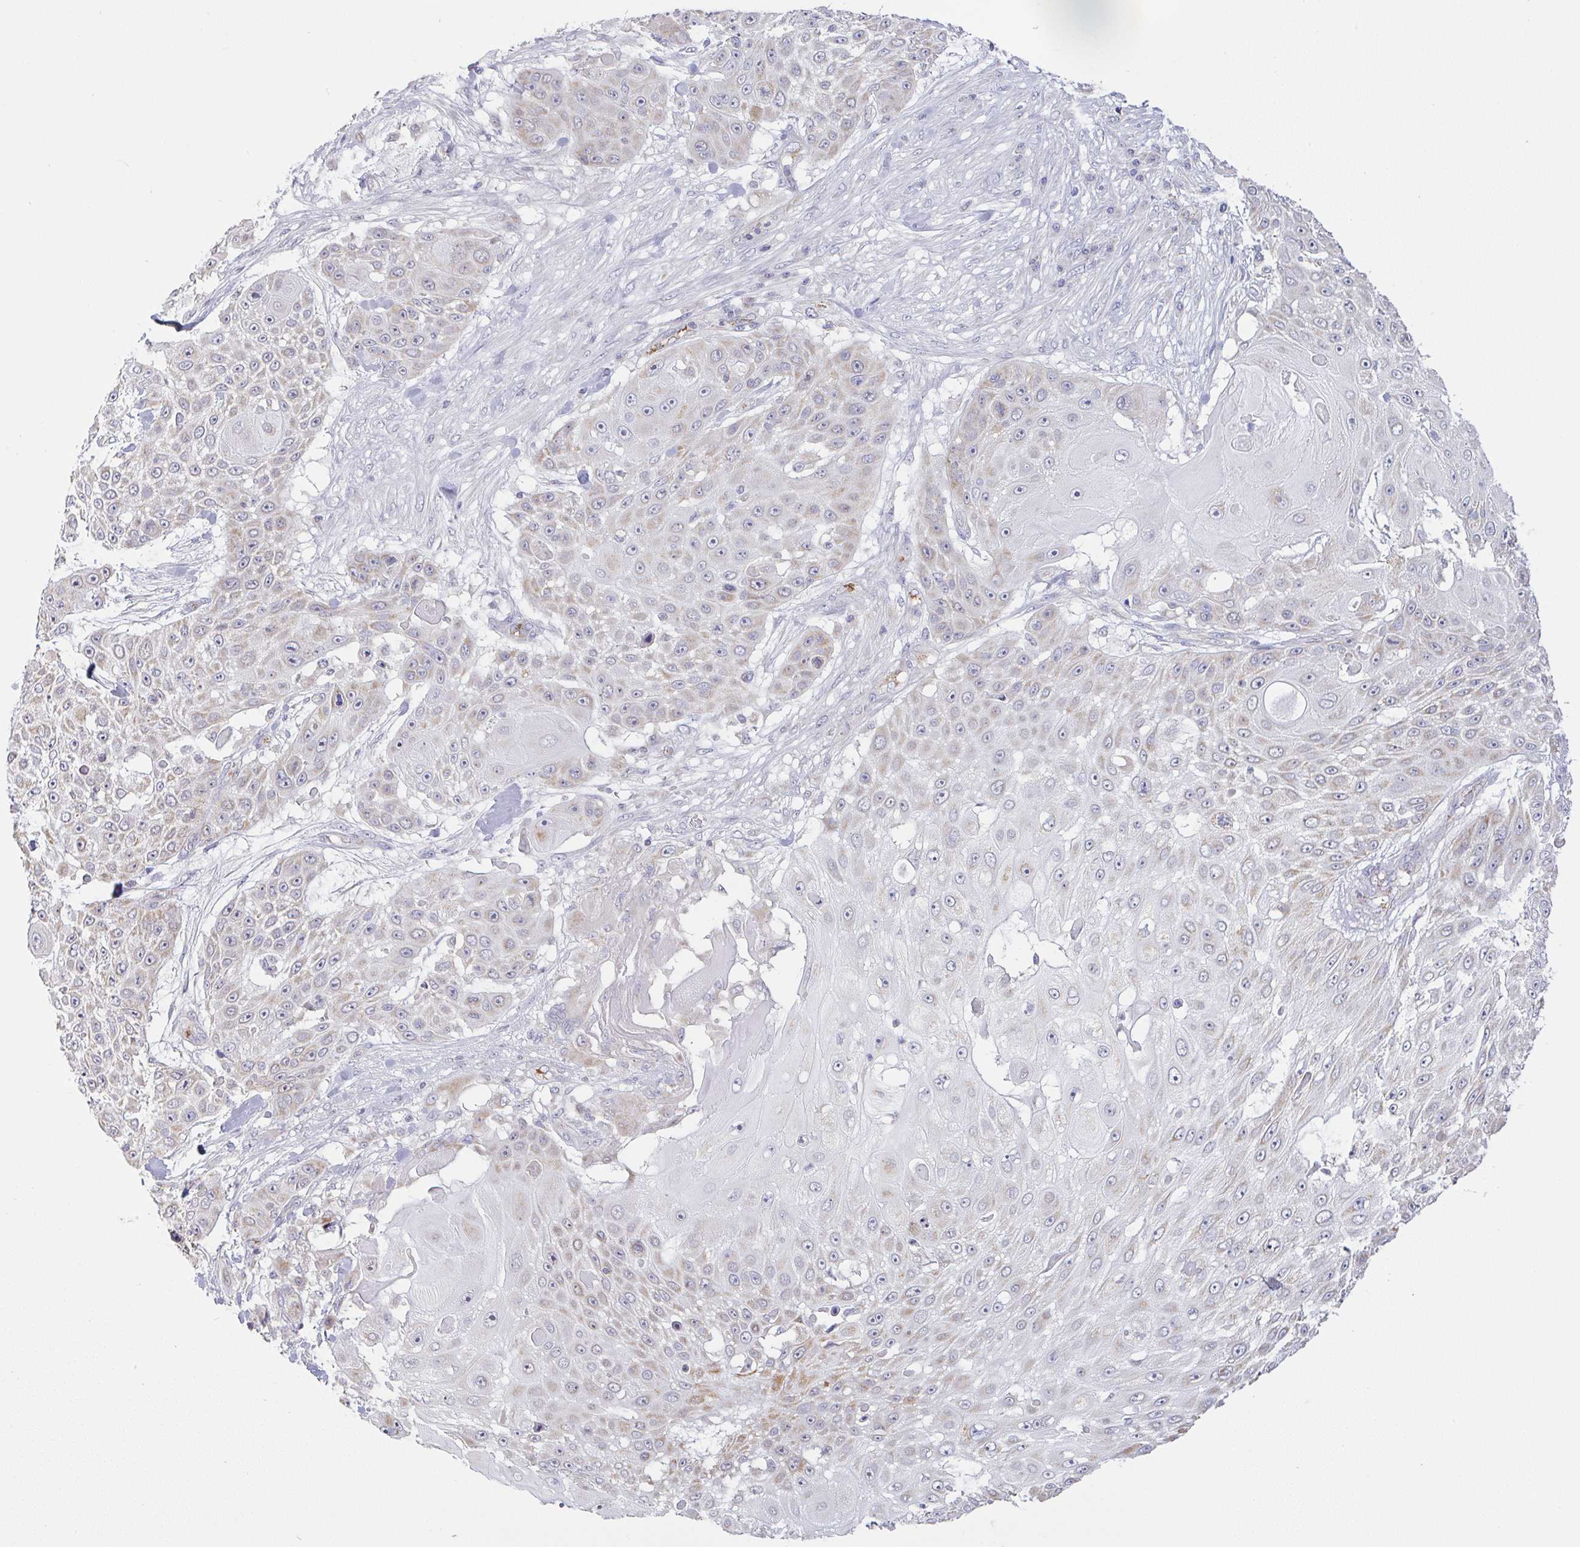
{"staining": {"intensity": "weak", "quantity": "25%-75%", "location": "cytoplasmic/membranous"}, "tissue": "skin cancer", "cell_type": "Tumor cells", "image_type": "cancer", "snomed": [{"axis": "morphology", "description": "Squamous cell carcinoma, NOS"}, {"axis": "topography", "description": "Skin"}], "caption": "Immunohistochemical staining of human skin cancer displays low levels of weak cytoplasmic/membranous protein staining in about 25%-75% of tumor cells. (DAB = brown stain, brightfield microscopy at high magnification).", "gene": "PLCD4", "patient": {"sex": "female", "age": 86}}